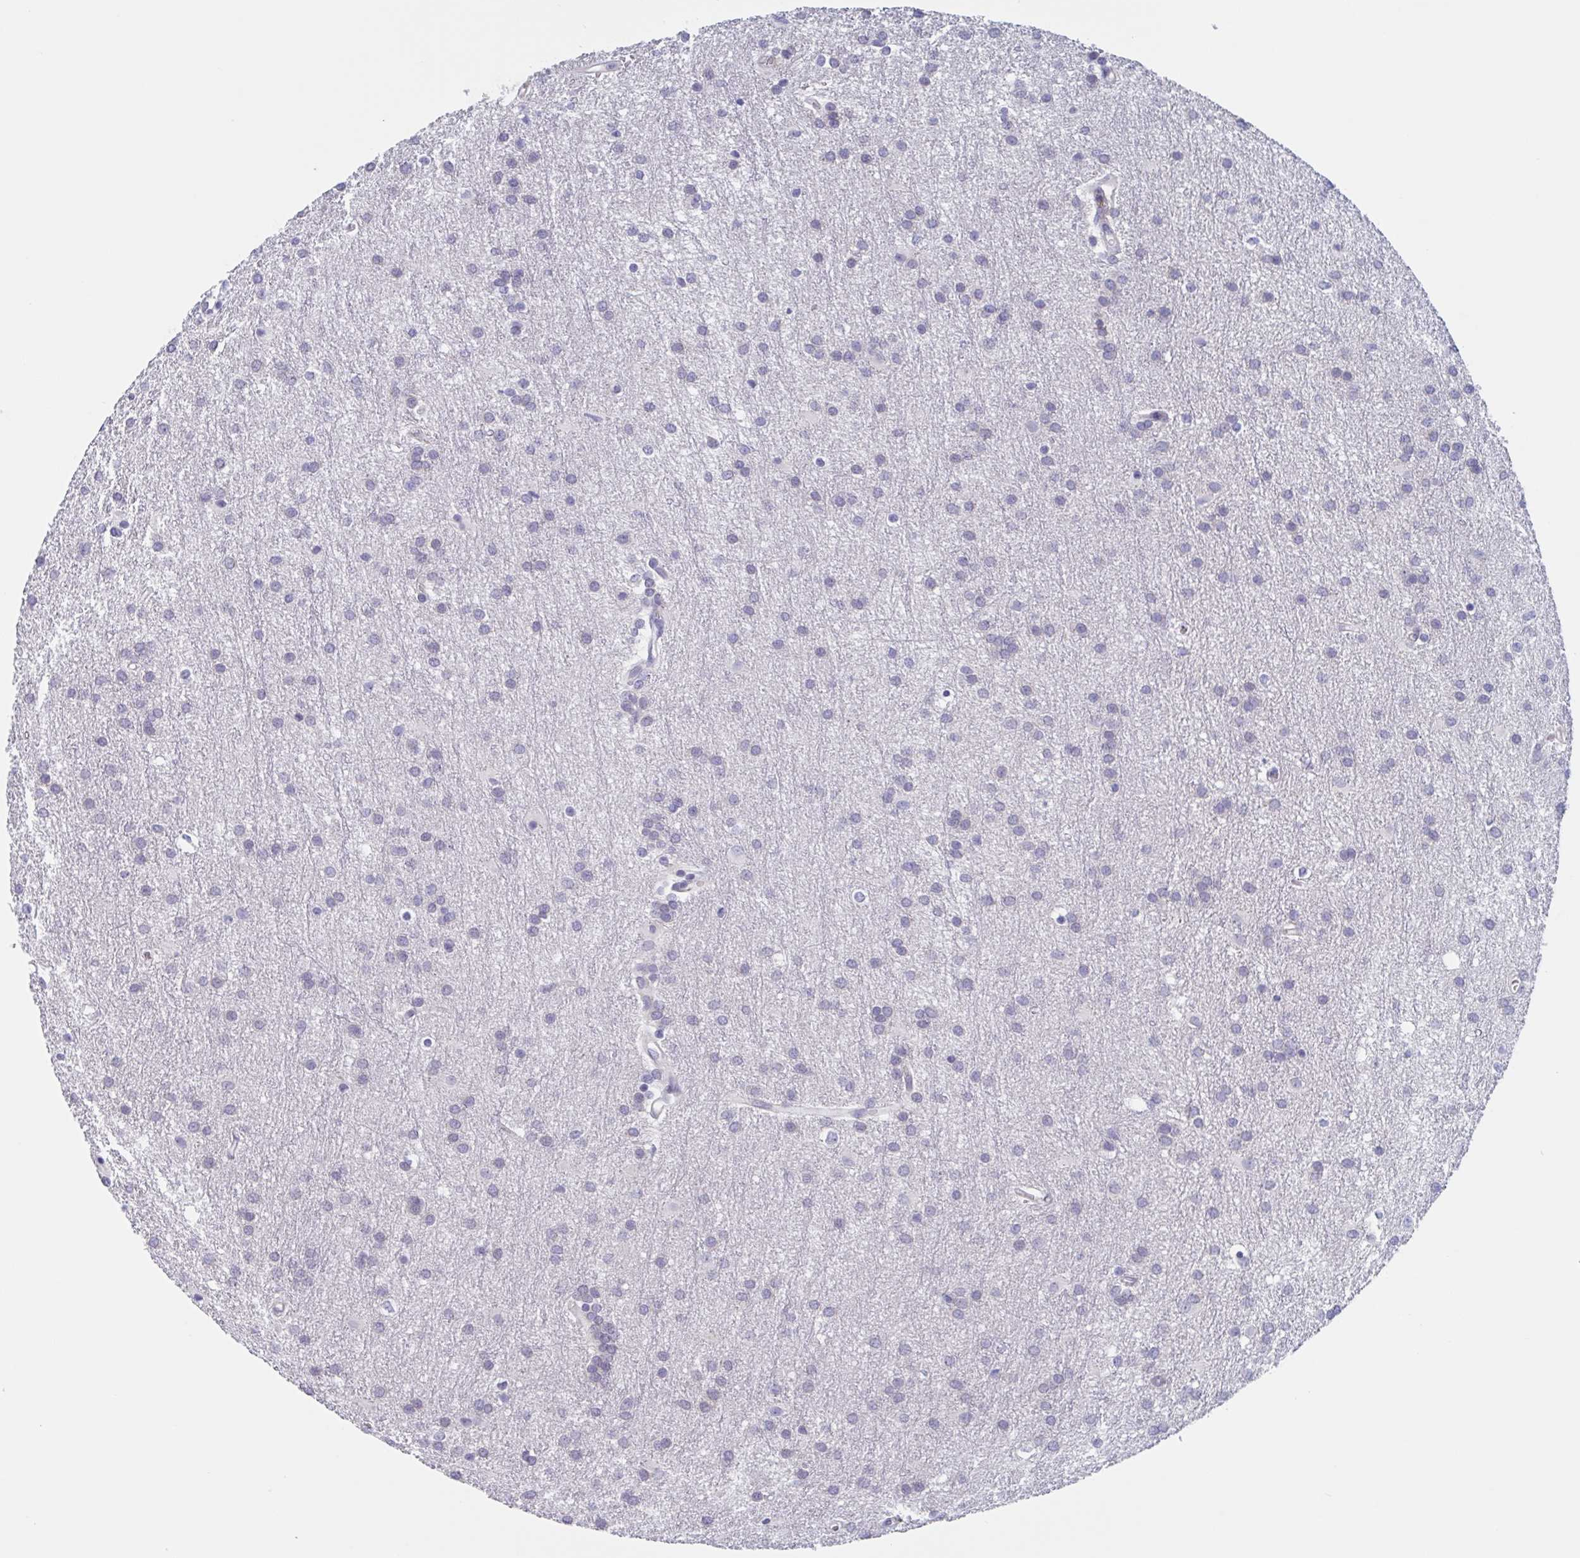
{"staining": {"intensity": "negative", "quantity": "none", "location": "none"}, "tissue": "glioma", "cell_type": "Tumor cells", "image_type": "cancer", "snomed": [{"axis": "morphology", "description": "Glioma, malignant, Low grade"}, {"axis": "topography", "description": "Brain"}], "caption": "An immunohistochemistry histopathology image of malignant low-grade glioma is shown. There is no staining in tumor cells of malignant low-grade glioma.", "gene": "ST14", "patient": {"sex": "female", "age": 32}}